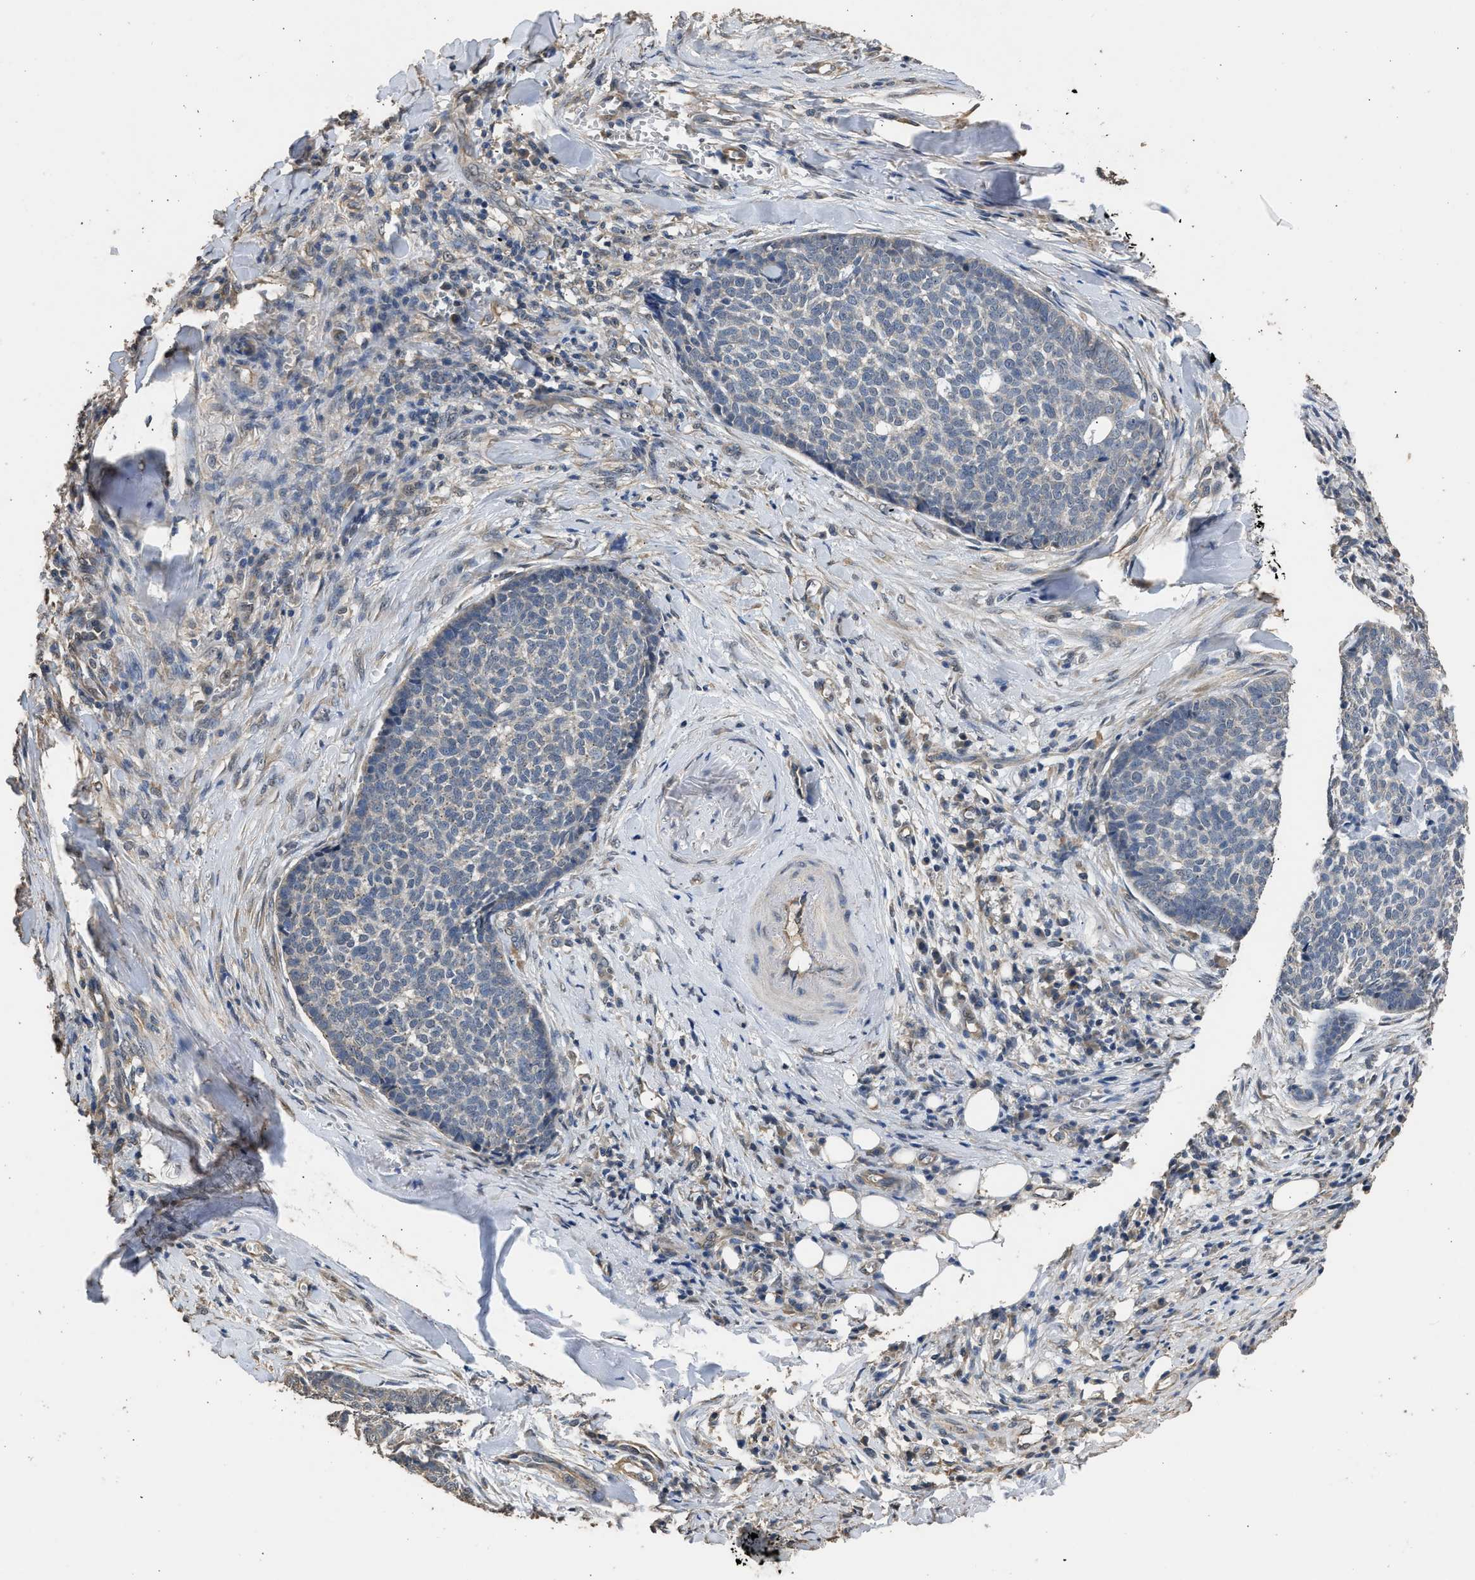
{"staining": {"intensity": "negative", "quantity": "none", "location": "none"}, "tissue": "skin cancer", "cell_type": "Tumor cells", "image_type": "cancer", "snomed": [{"axis": "morphology", "description": "Basal cell carcinoma"}, {"axis": "topography", "description": "Skin"}], "caption": "The immunohistochemistry (IHC) micrograph has no significant expression in tumor cells of skin cancer (basal cell carcinoma) tissue.", "gene": "SPINT2", "patient": {"sex": "male", "age": 84}}